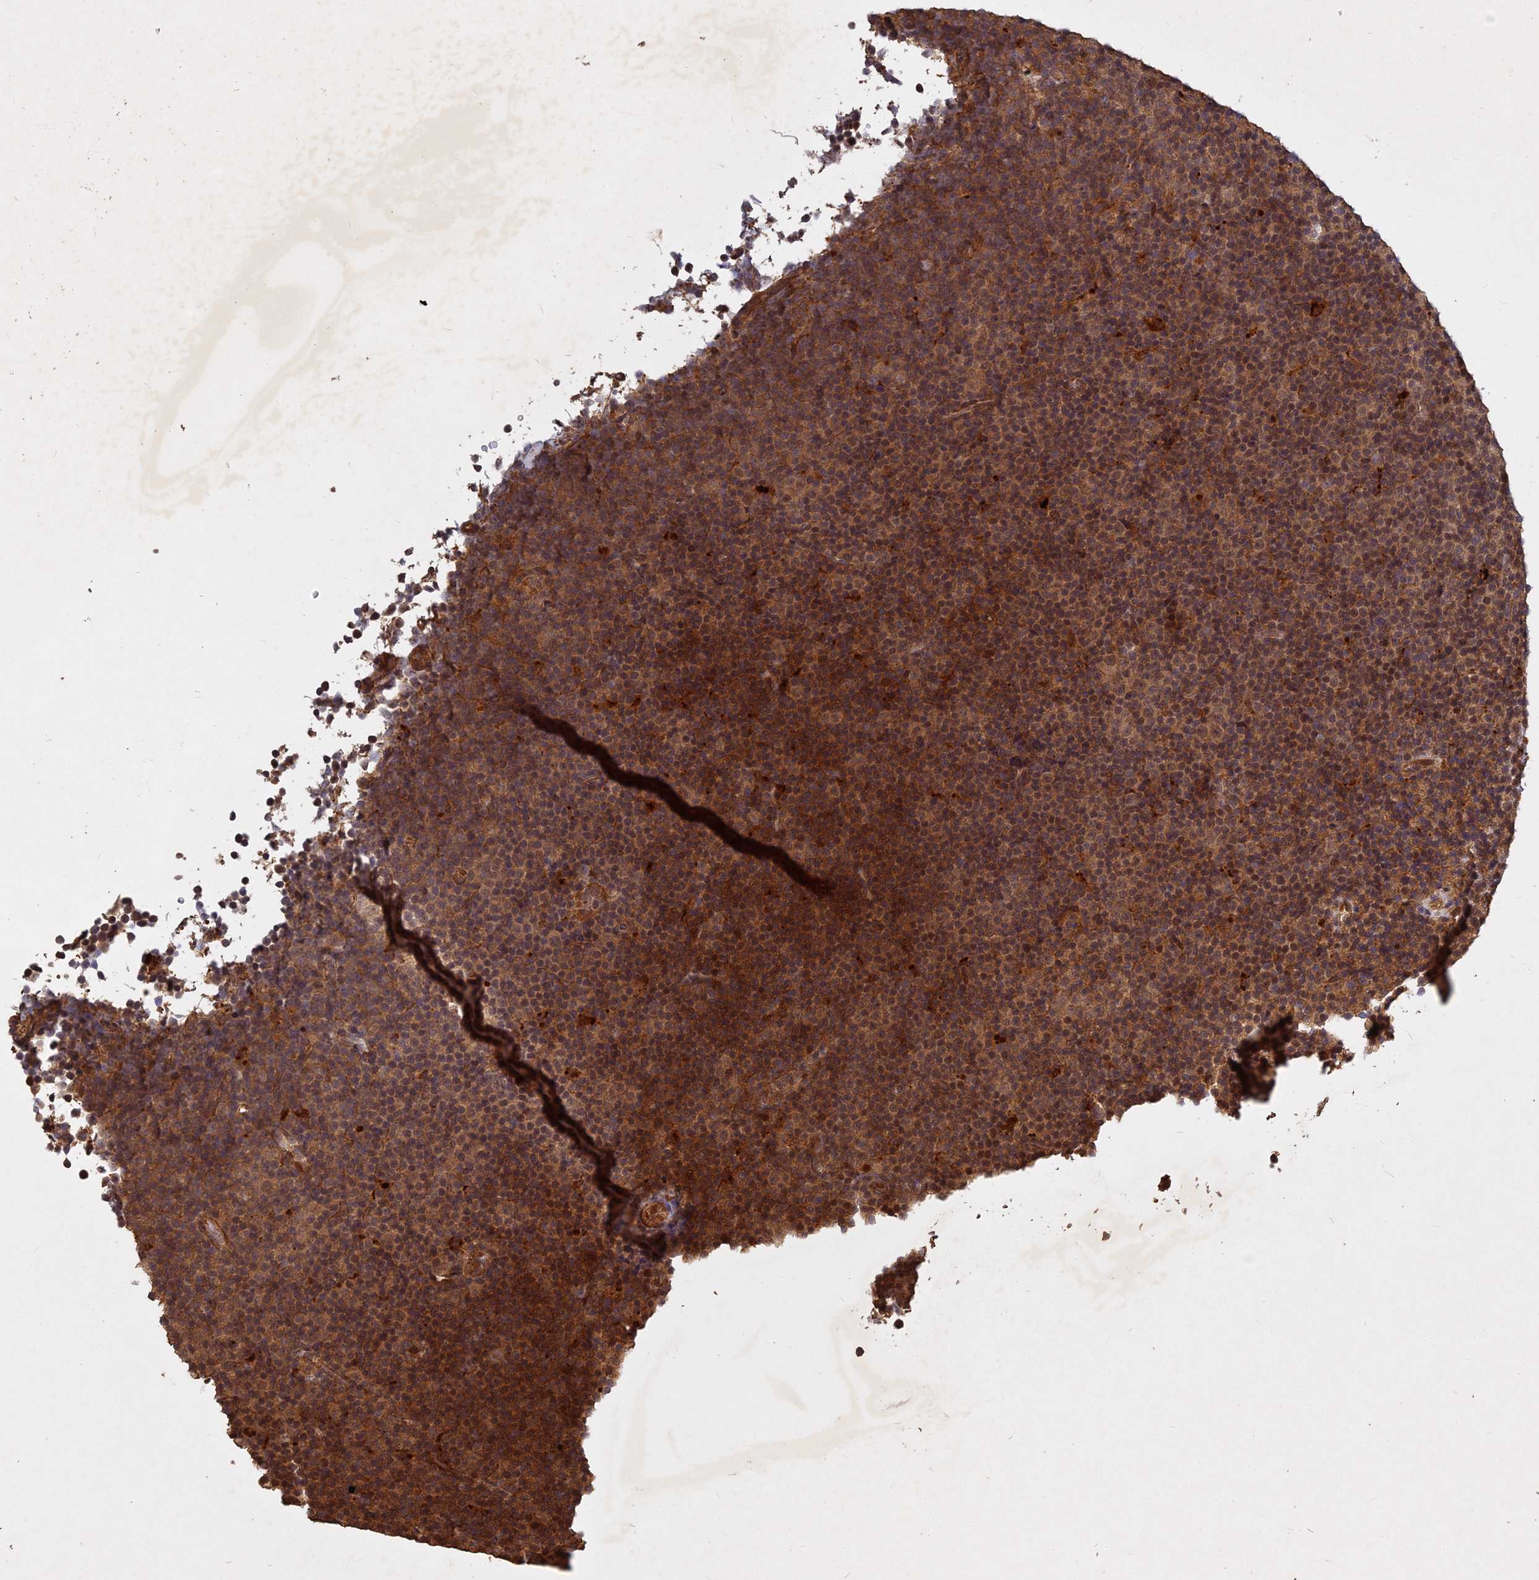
{"staining": {"intensity": "moderate", "quantity": ">75%", "location": "cytoplasmic/membranous,nuclear"}, "tissue": "lymphoma", "cell_type": "Tumor cells", "image_type": "cancer", "snomed": [{"axis": "morphology", "description": "Malignant lymphoma, non-Hodgkin's type, Low grade"}, {"axis": "topography", "description": "Lymph node"}], "caption": "The photomicrograph reveals immunohistochemical staining of lymphoma. There is moderate cytoplasmic/membranous and nuclear staining is appreciated in about >75% of tumor cells.", "gene": "UBE2W", "patient": {"sex": "female", "age": 67}}